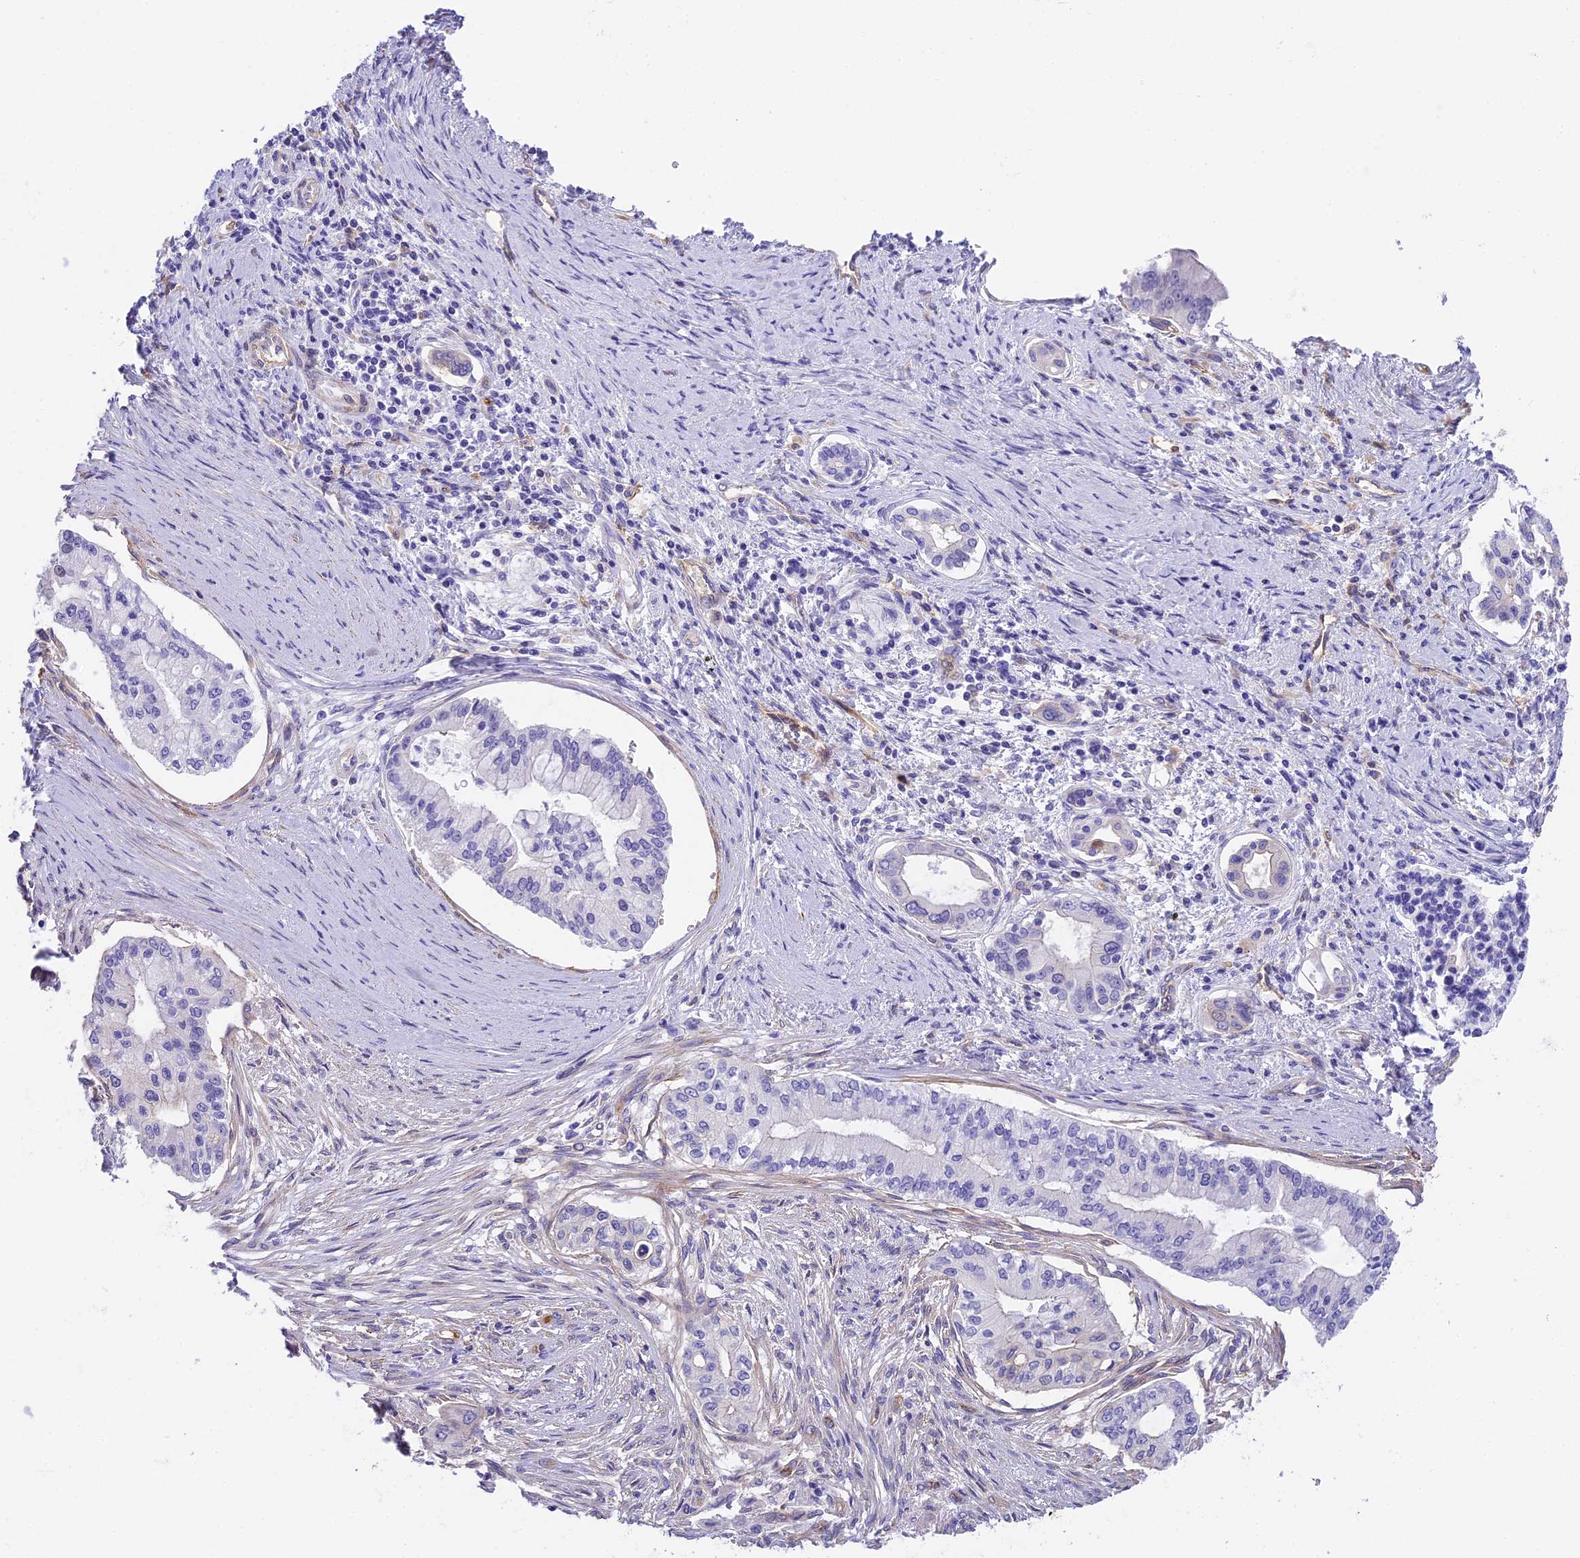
{"staining": {"intensity": "negative", "quantity": "none", "location": "none"}, "tissue": "pancreatic cancer", "cell_type": "Tumor cells", "image_type": "cancer", "snomed": [{"axis": "morphology", "description": "Adenocarcinoma, NOS"}, {"axis": "topography", "description": "Pancreas"}], "caption": "An IHC image of pancreatic adenocarcinoma is shown. There is no staining in tumor cells of pancreatic adenocarcinoma.", "gene": "HOMER3", "patient": {"sex": "male", "age": 46}}